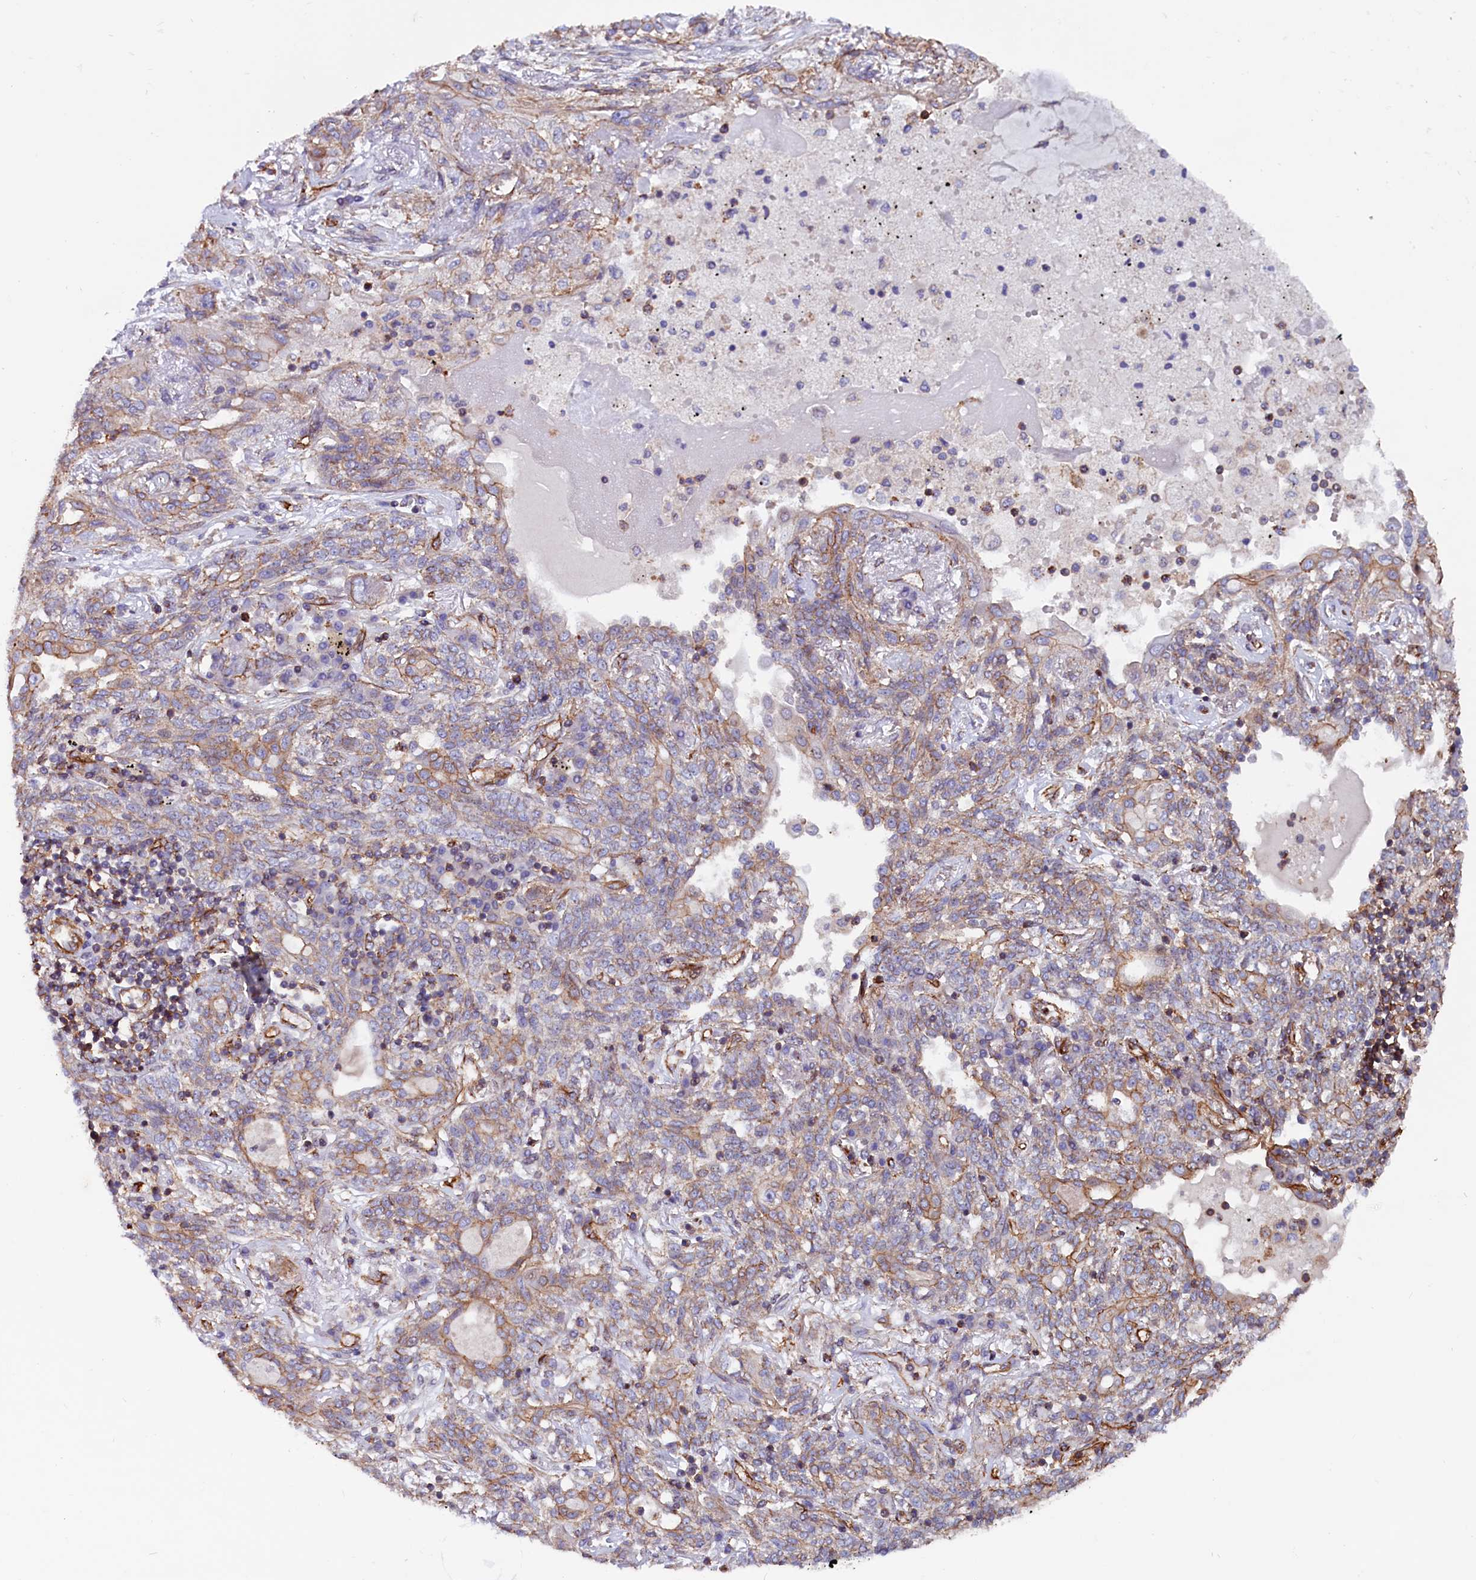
{"staining": {"intensity": "moderate", "quantity": "<25%", "location": "cytoplasmic/membranous"}, "tissue": "lung cancer", "cell_type": "Tumor cells", "image_type": "cancer", "snomed": [{"axis": "morphology", "description": "Squamous cell carcinoma, NOS"}, {"axis": "topography", "description": "Lung"}], "caption": "A high-resolution micrograph shows immunohistochemistry (IHC) staining of lung squamous cell carcinoma, which shows moderate cytoplasmic/membranous expression in about <25% of tumor cells. The staining was performed using DAB (3,3'-diaminobenzidine), with brown indicating positive protein expression. Nuclei are stained blue with hematoxylin.", "gene": "ZNF749", "patient": {"sex": "female", "age": 70}}